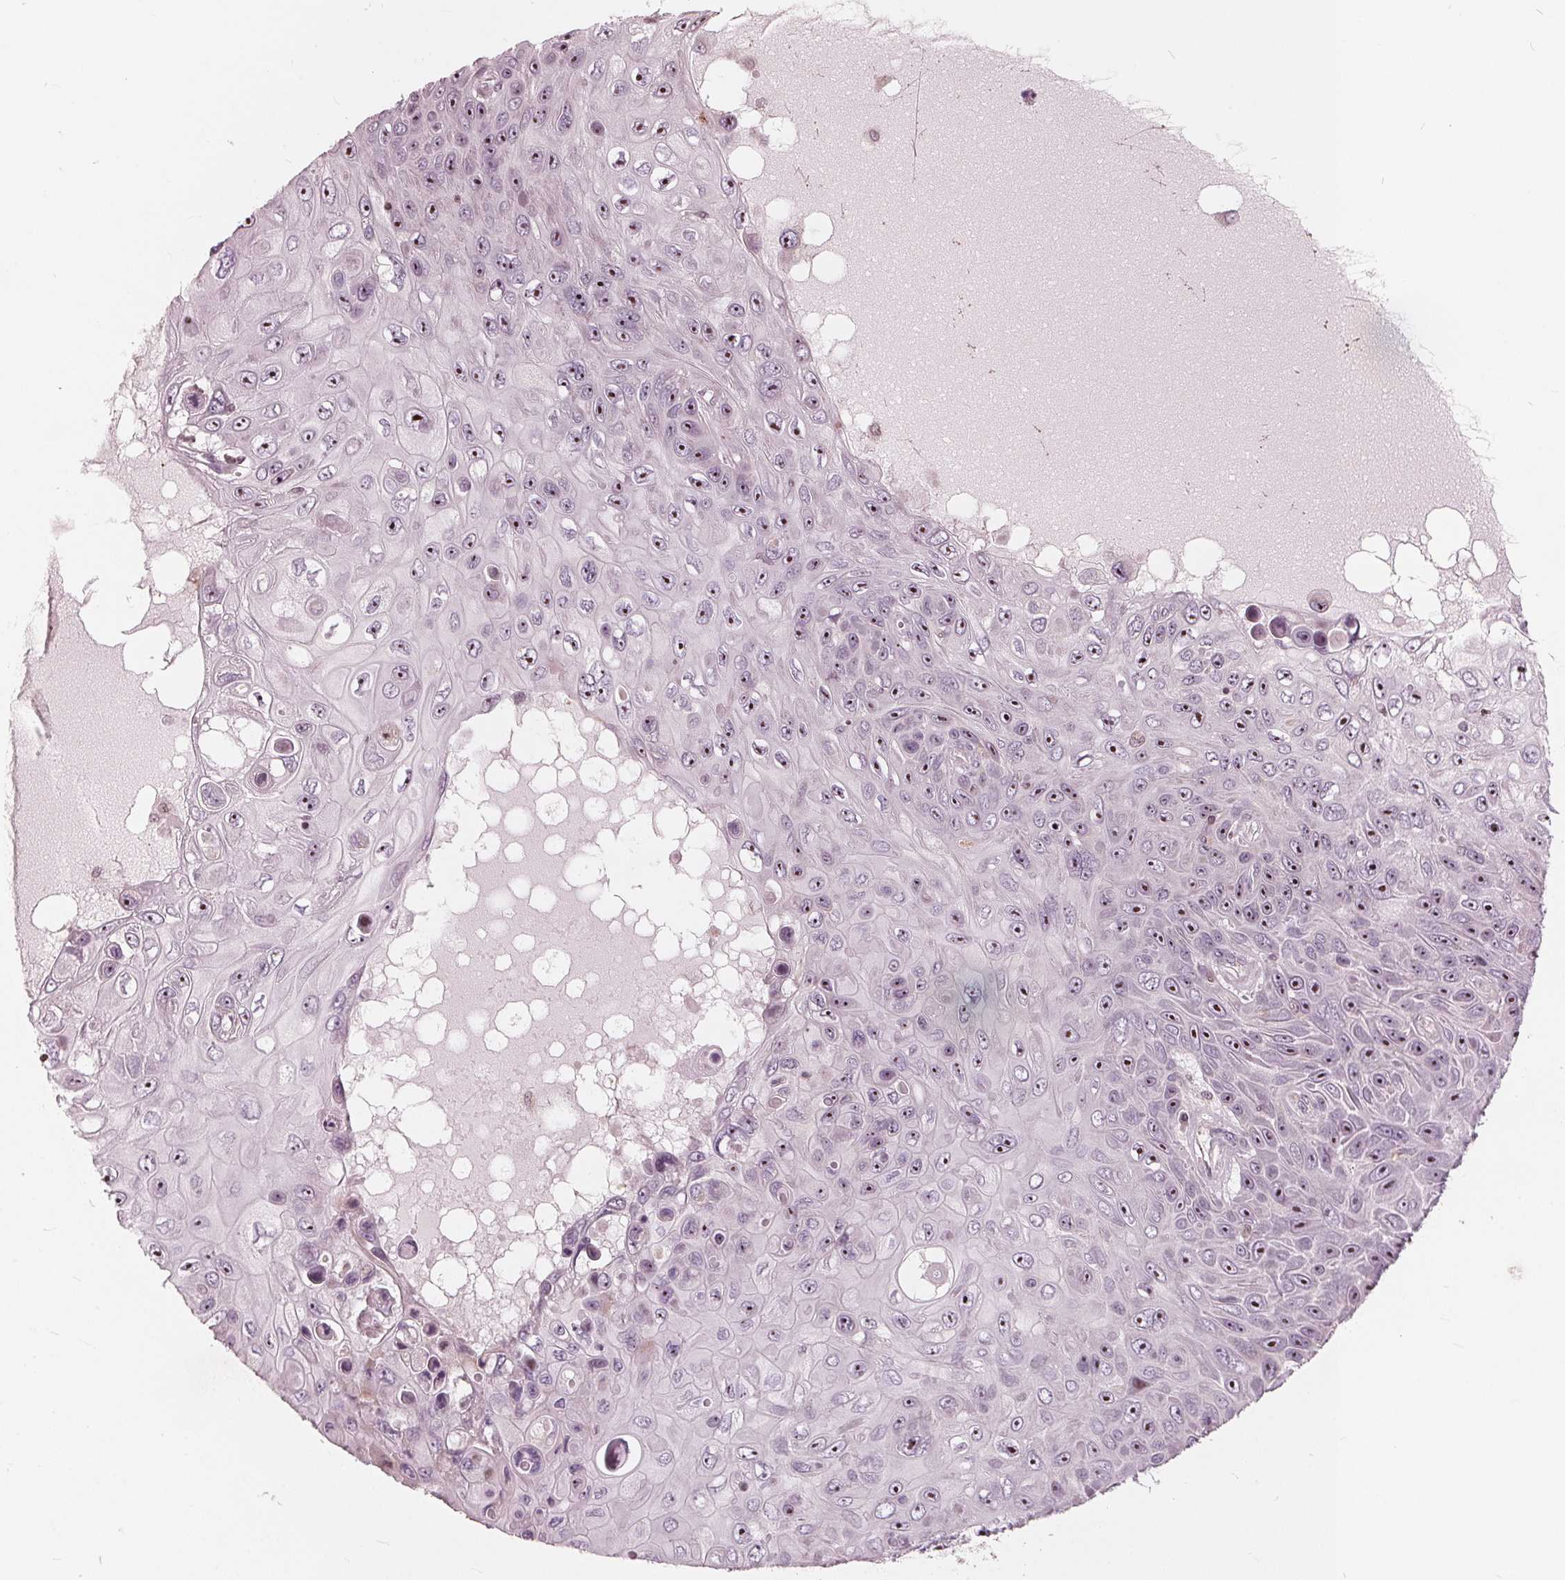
{"staining": {"intensity": "moderate", "quantity": "25%-75%", "location": "nuclear"}, "tissue": "skin cancer", "cell_type": "Tumor cells", "image_type": "cancer", "snomed": [{"axis": "morphology", "description": "Squamous cell carcinoma, NOS"}, {"axis": "topography", "description": "Skin"}], "caption": "This is an image of immunohistochemistry (IHC) staining of skin cancer, which shows moderate expression in the nuclear of tumor cells.", "gene": "NUP210", "patient": {"sex": "male", "age": 82}}